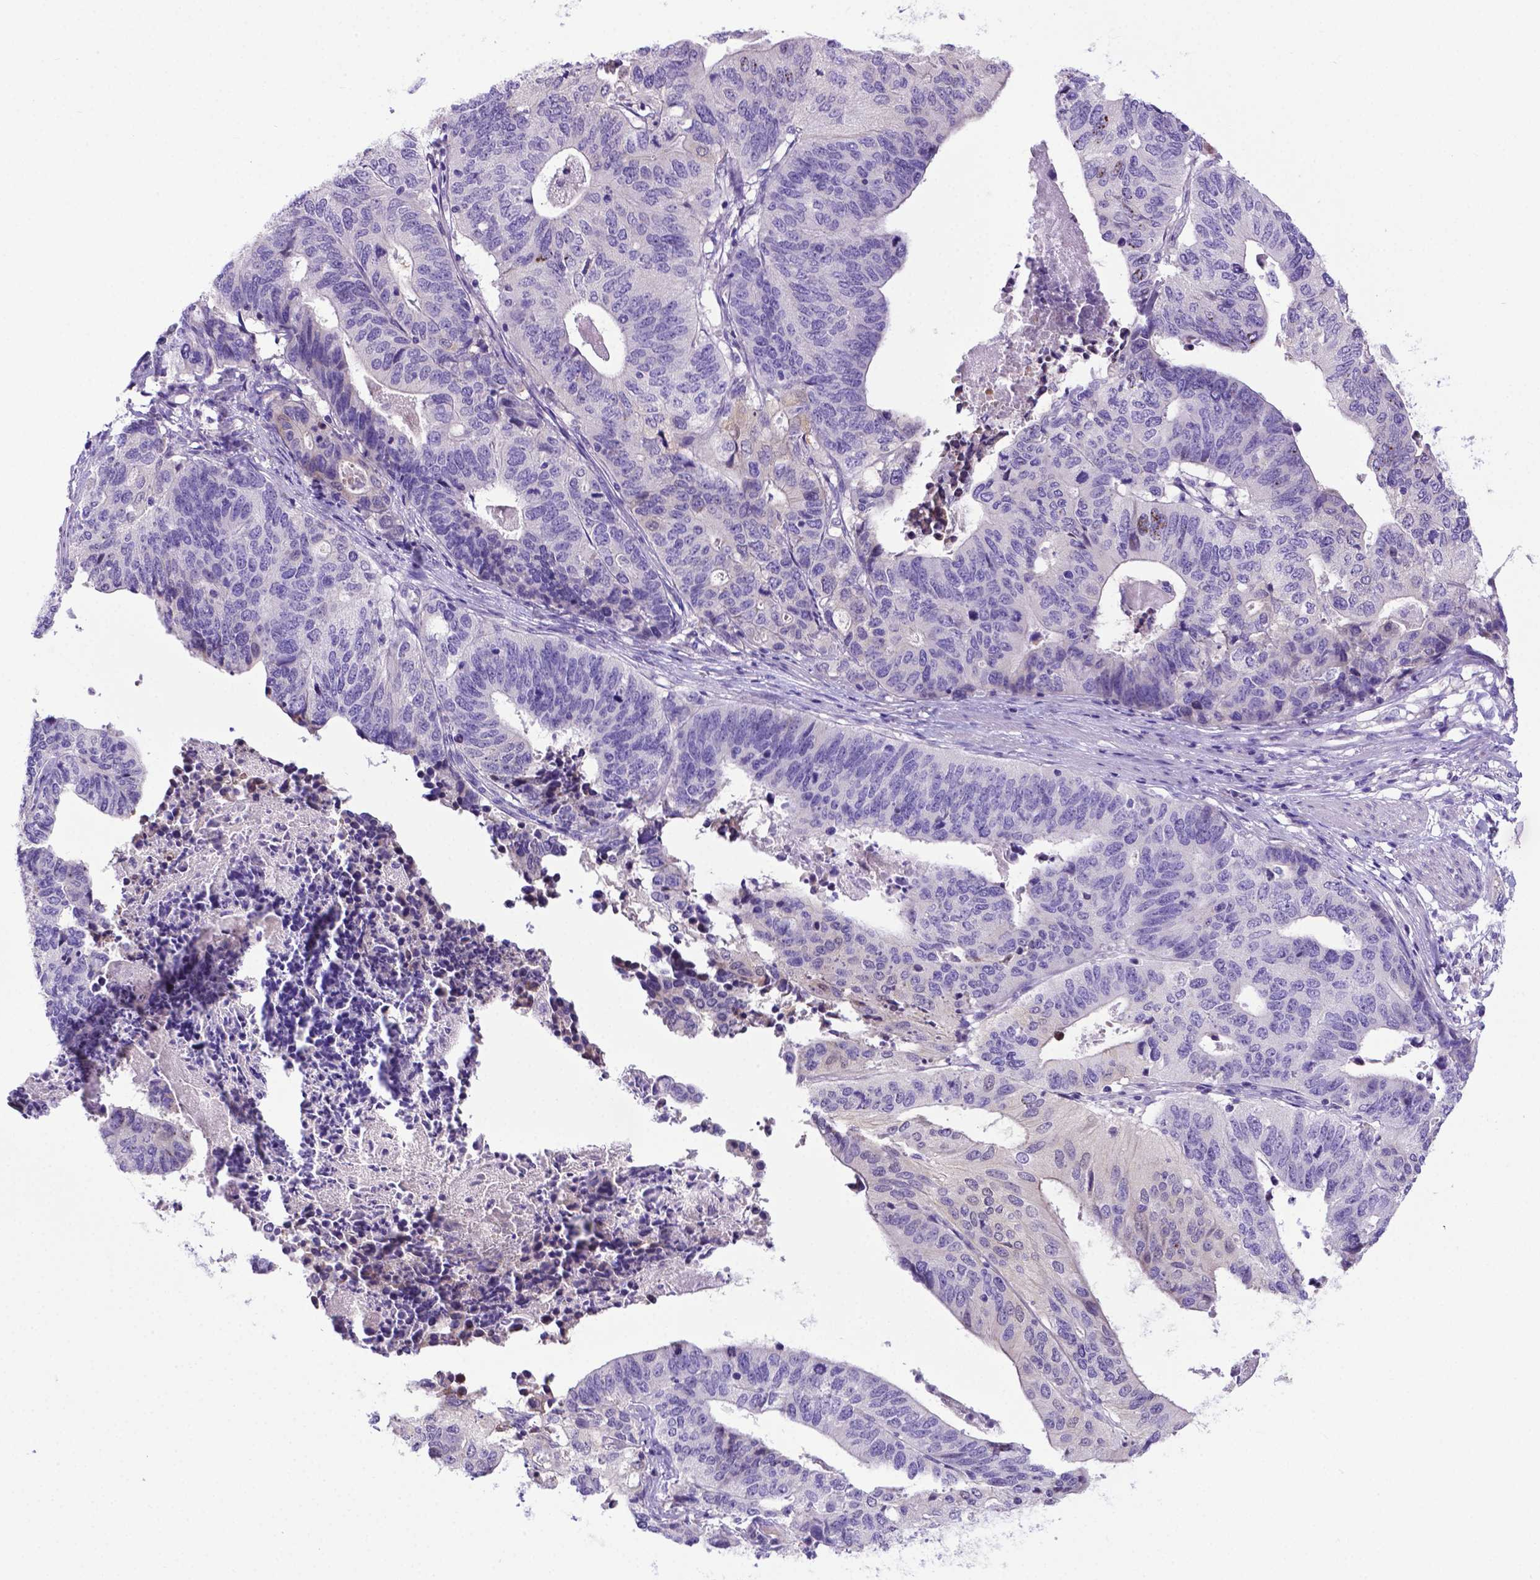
{"staining": {"intensity": "negative", "quantity": "none", "location": "none"}, "tissue": "stomach cancer", "cell_type": "Tumor cells", "image_type": "cancer", "snomed": [{"axis": "morphology", "description": "Adenocarcinoma, NOS"}, {"axis": "topography", "description": "Stomach, upper"}], "caption": "Stomach cancer (adenocarcinoma) stained for a protein using immunohistochemistry (IHC) reveals no expression tumor cells.", "gene": "ADRA2B", "patient": {"sex": "female", "age": 67}}